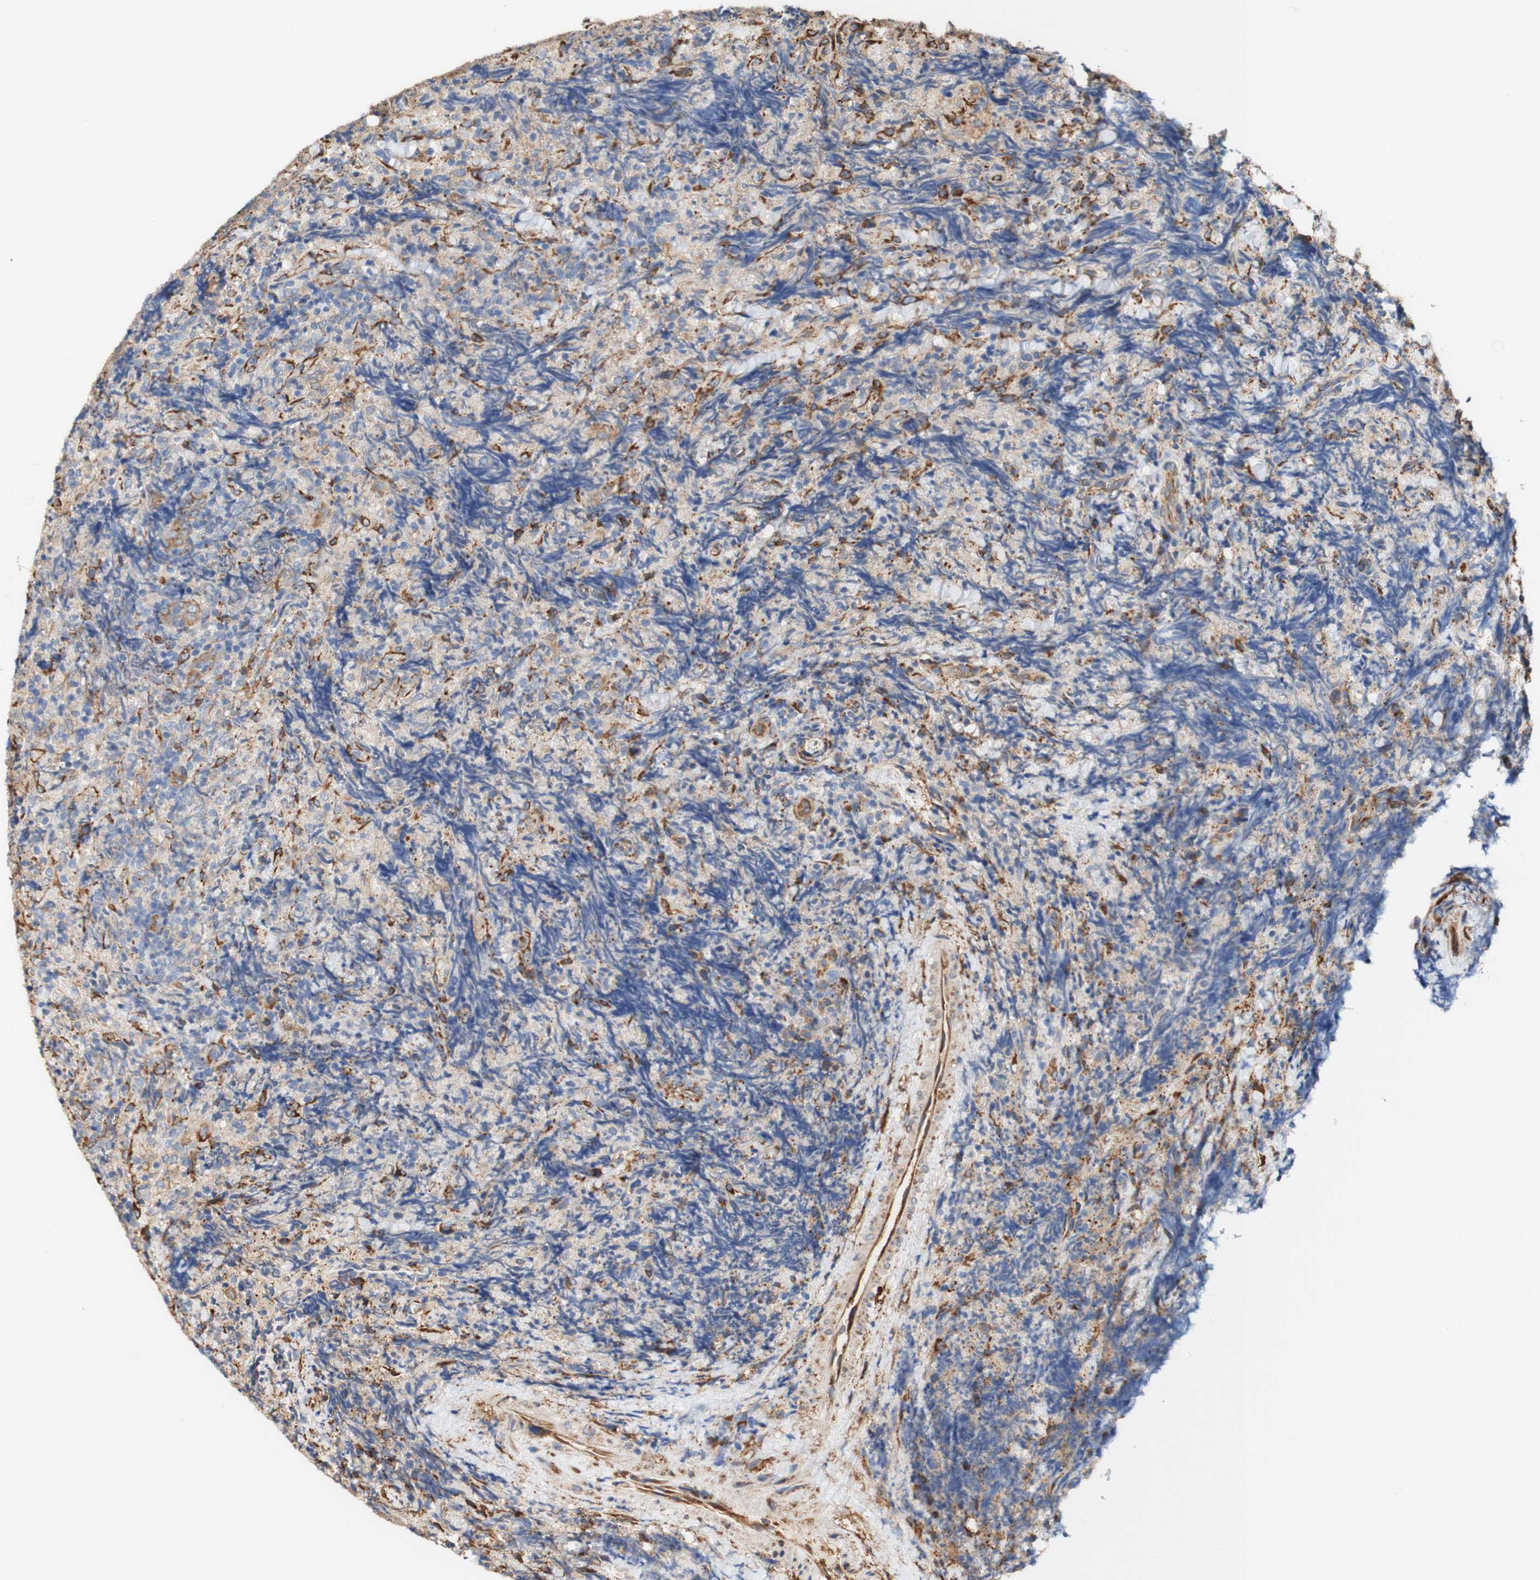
{"staining": {"intensity": "moderate", "quantity": "<25%", "location": "cytoplasmic/membranous"}, "tissue": "lymphoma", "cell_type": "Tumor cells", "image_type": "cancer", "snomed": [{"axis": "morphology", "description": "Malignant lymphoma, non-Hodgkin's type, High grade"}, {"axis": "topography", "description": "Tonsil"}], "caption": "A histopathology image of human lymphoma stained for a protein exhibits moderate cytoplasmic/membranous brown staining in tumor cells. (DAB IHC with brightfield microscopy, high magnification).", "gene": "EIF2AK4", "patient": {"sex": "female", "age": 36}}